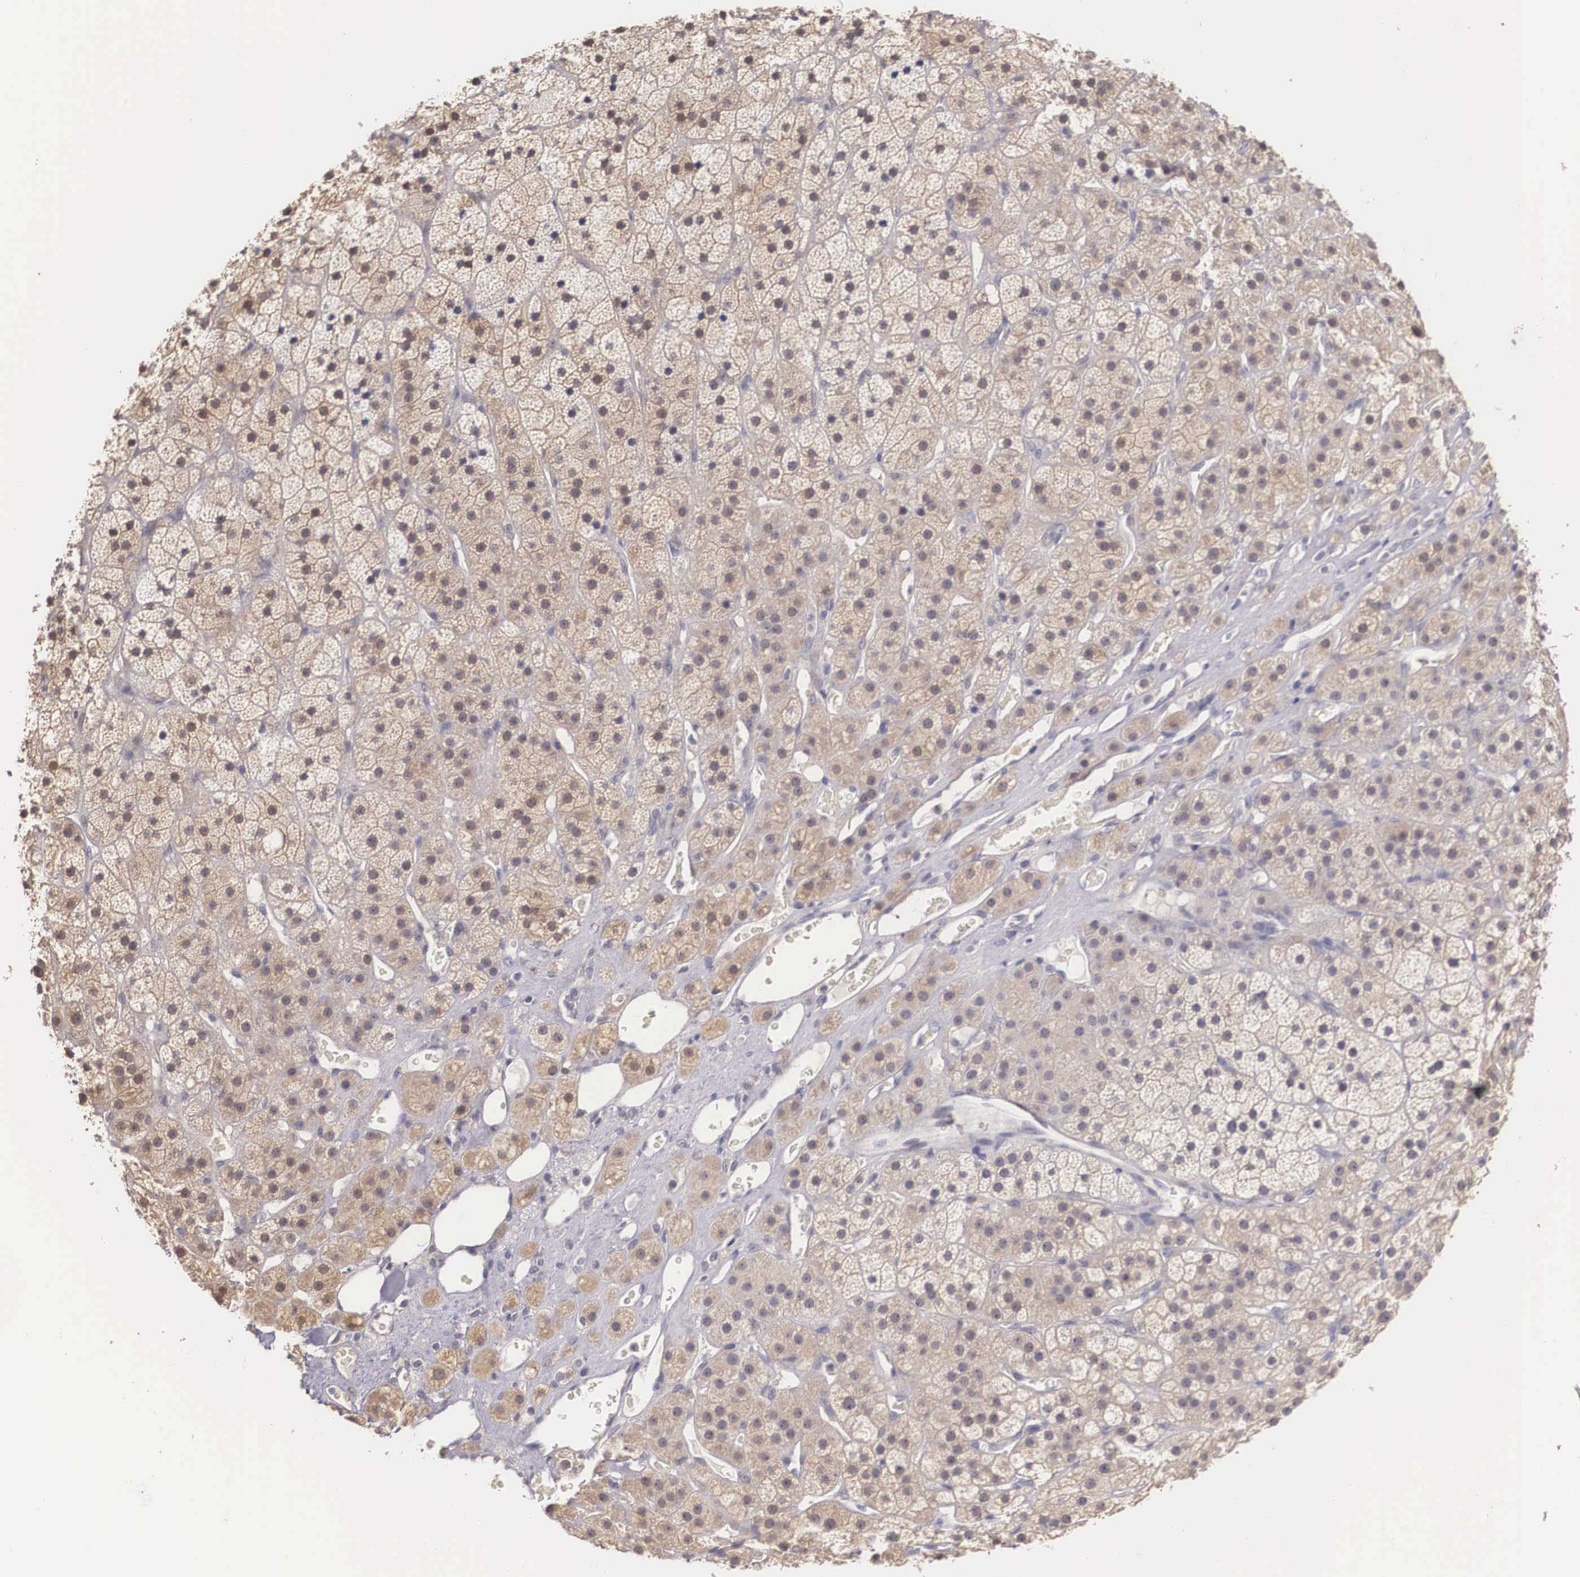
{"staining": {"intensity": "negative", "quantity": "none", "location": "none"}, "tissue": "adrenal gland", "cell_type": "Glandular cells", "image_type": "normal", "snomed": [{"axis": "morphology", "description": "Normal tissue, NOS"}, {"axis": "topography", "description": "Adrenal gland"}], "caption": "Immunohistochemistry (IHC) of unremarkable adrenal gland demonstrates no expression in glandular cells. The staining was performed using DAB (3,3'-diaminobenzidine) to visualize the protein expression in brown, while the nuclei were stained in blue with hematoxylin (Magnification: 20x).", "gene": "ENOX2", "patient": {"sex": "male", "age": 57}}